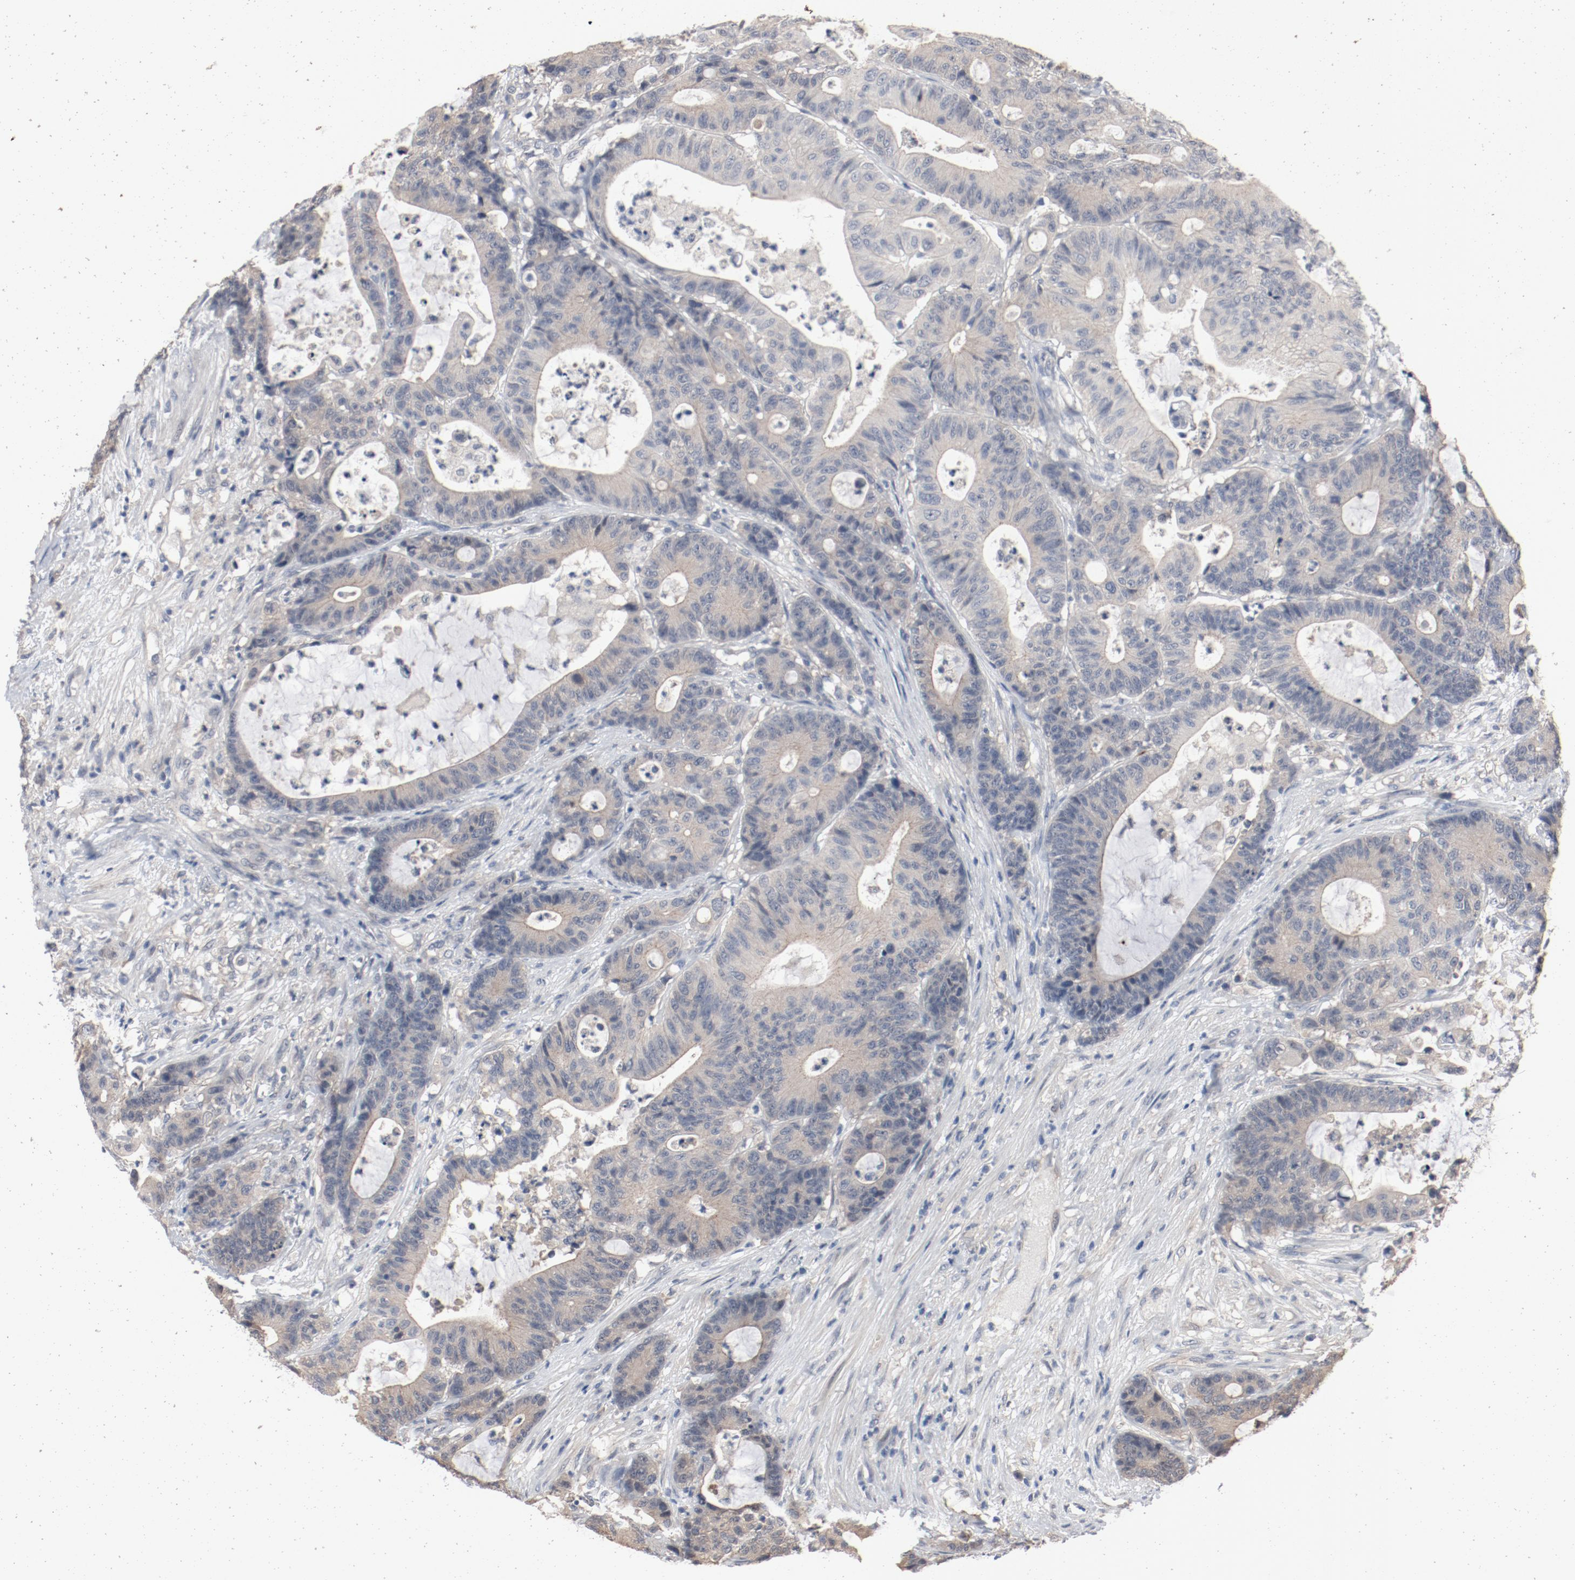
{"staining": {"intensity": "weak", "quantity": ">75%", "location": "cytoplasmic/membranous"}, "tissue": "colorectal cancer", "cell_type": "Tumor cells", "image_type": "cancer", "snomed": [{"axis": "morphology", "description": "Adenocarcinoma, NOS"}, {"axis": "topography", "description": "Colon"}], "caption": "Tumor cells exhibit low levels of weak cytoplasmic/membranous staining in approximately >75% of cells in colorectal adenocarcinoma.", "gene": "DNAL4", "patient": {"sex": "female", "age": 84}}